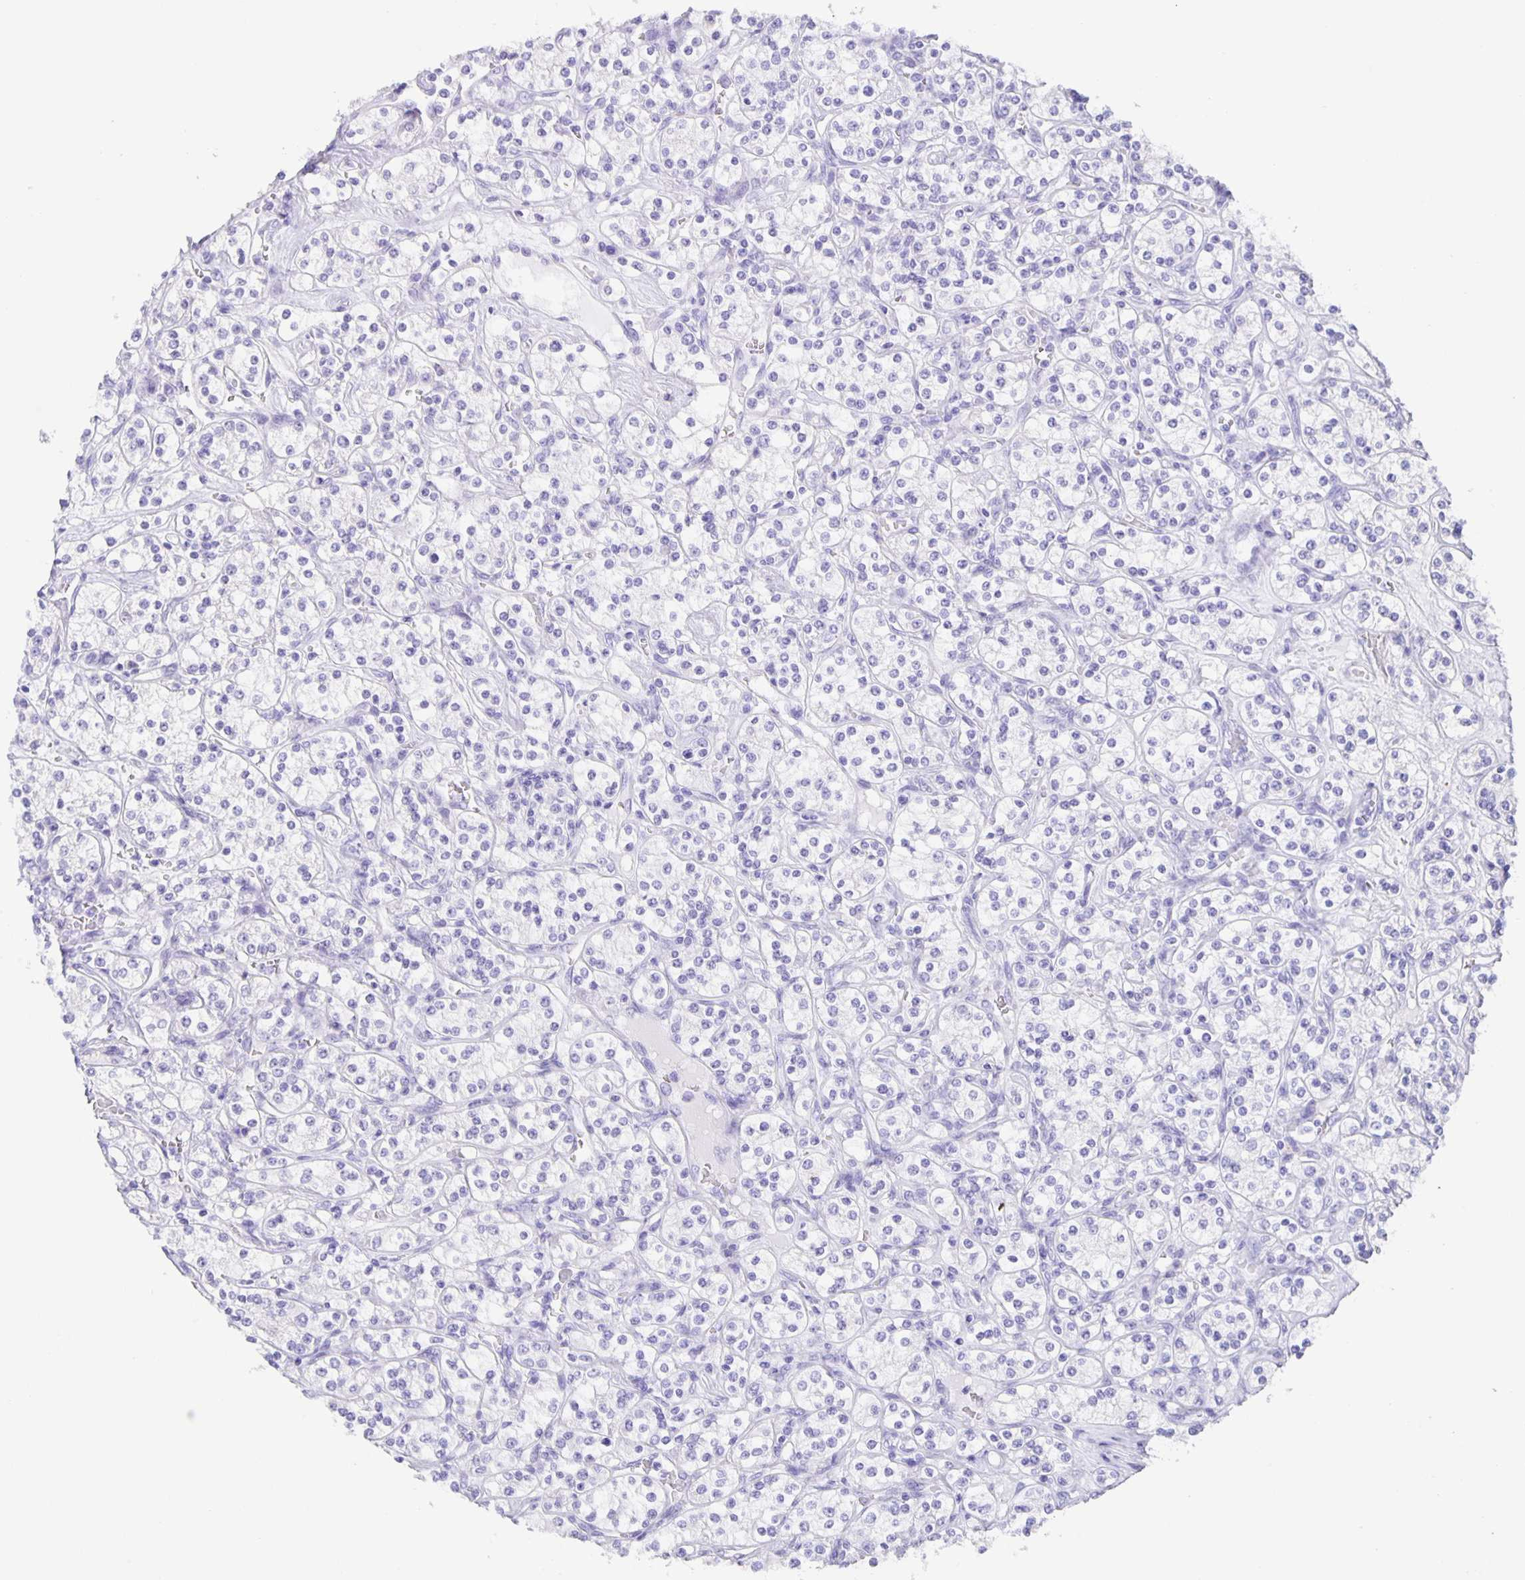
{"staining": {"intensity": "negative", "quantity": "none", "location": "none"}, "tissue": "renal cancer", "cell_type": "Tumor cells", "image_type": "cancer", "snomed": [{"axis": "morphology", "description": "Adenocarcinoma, NOS"}, {"axis": "topography", "description": "Kidney"}], "caption": "A photomicrograph of human renal cancer is negative for staining in tumor cells.", "gene": "GUCA2A", "patient": {"sex": "male", "age": 77}}